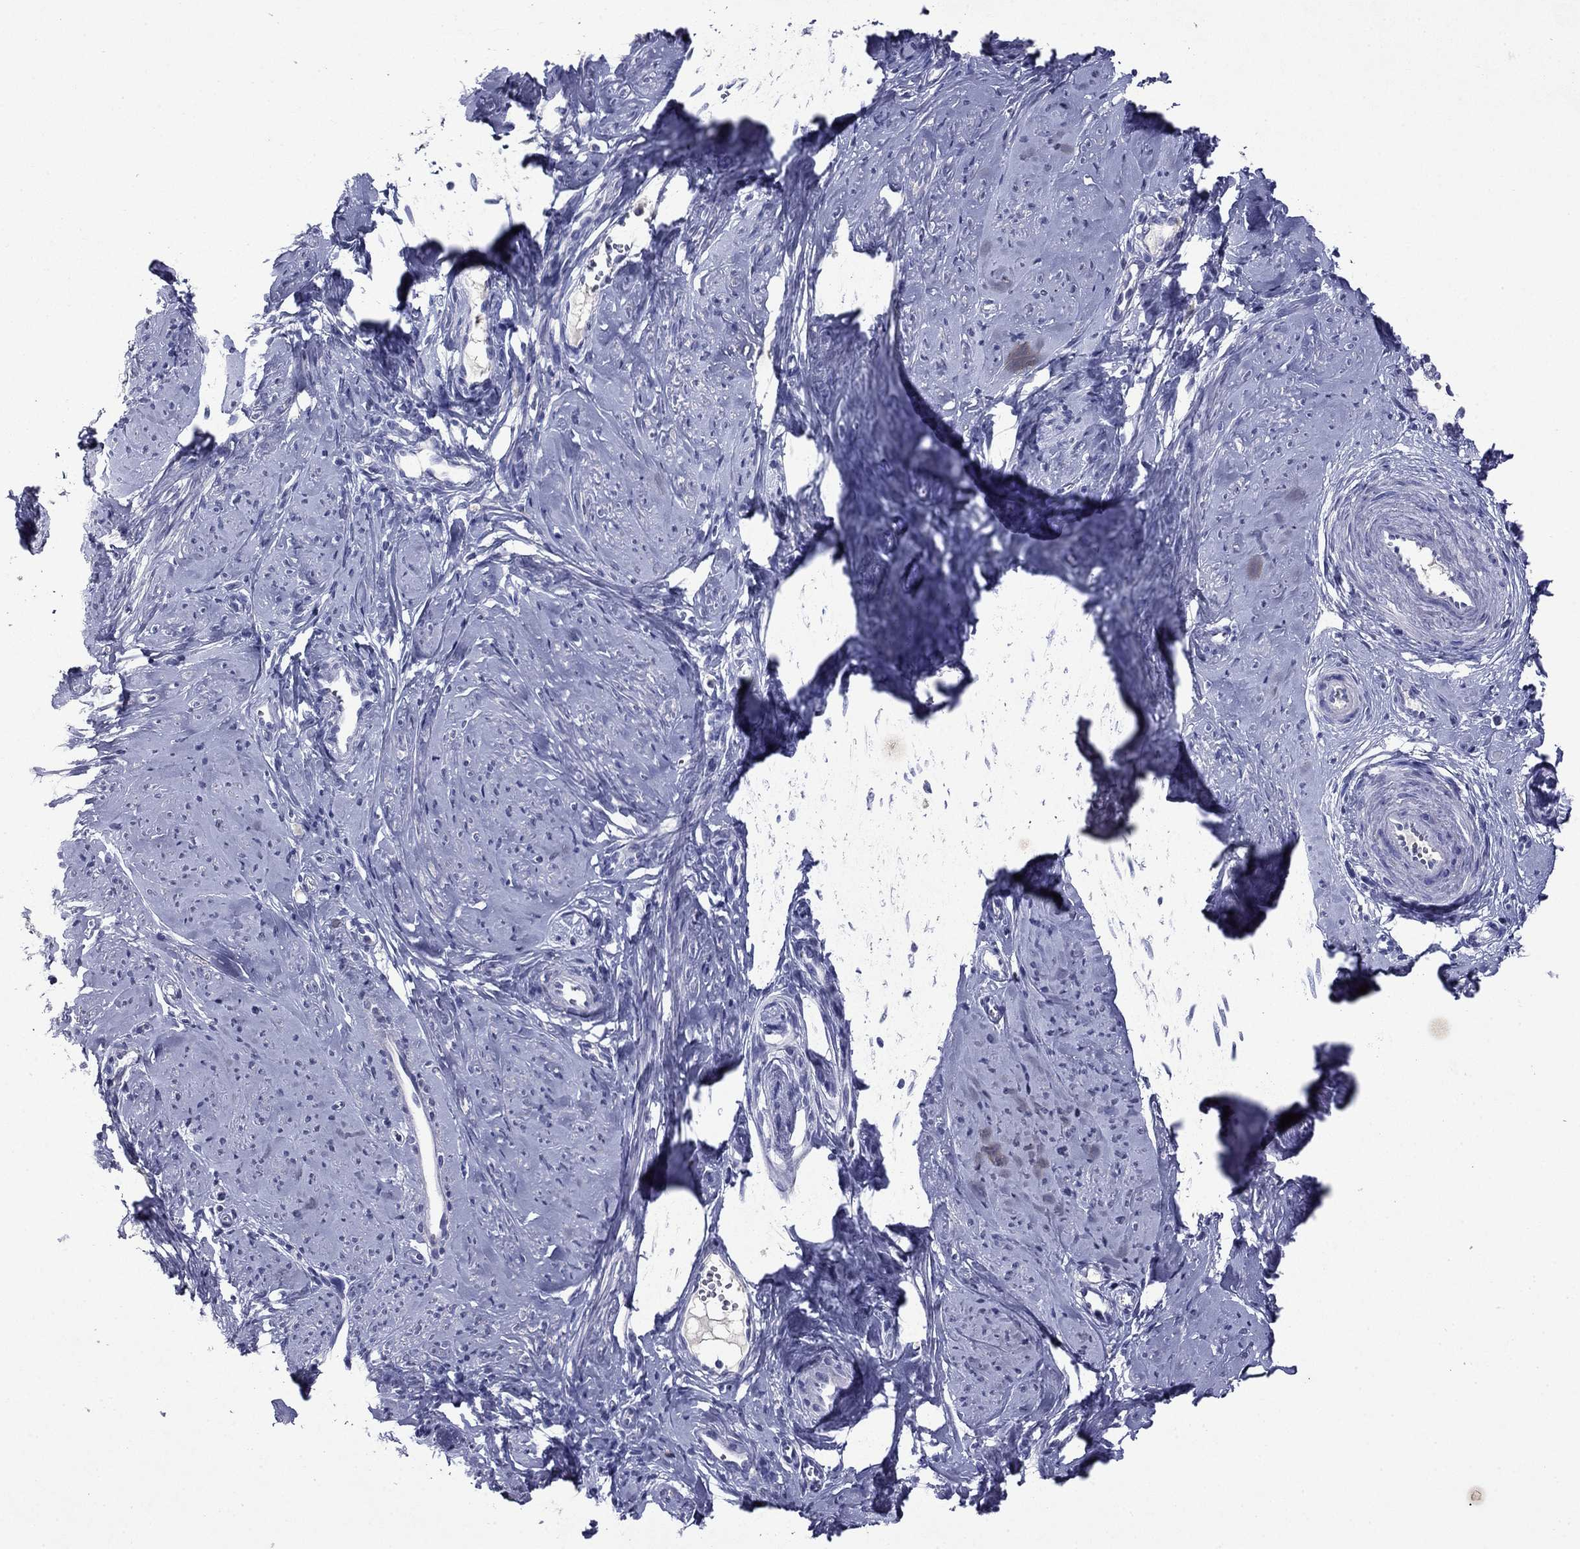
{"staining": {"intensity": "negative", "quantity": "none", "location": "none"}, "tissue": "smooth muscle", "cell_type": "Smooth muscle cells", "image_type": "normal", "snomed": [{"axis": "morphology", "description": "Normal tissue, NOS"}, {"axis": "topography", "description": "Smooth muscle"}], "caption": "Benign smooth muscle was stained to show a protein in brown. There is no significant expression in smooth muscle cells.", "gene": "CFAP119", "patient": {"sex": "female", "age": 48}}